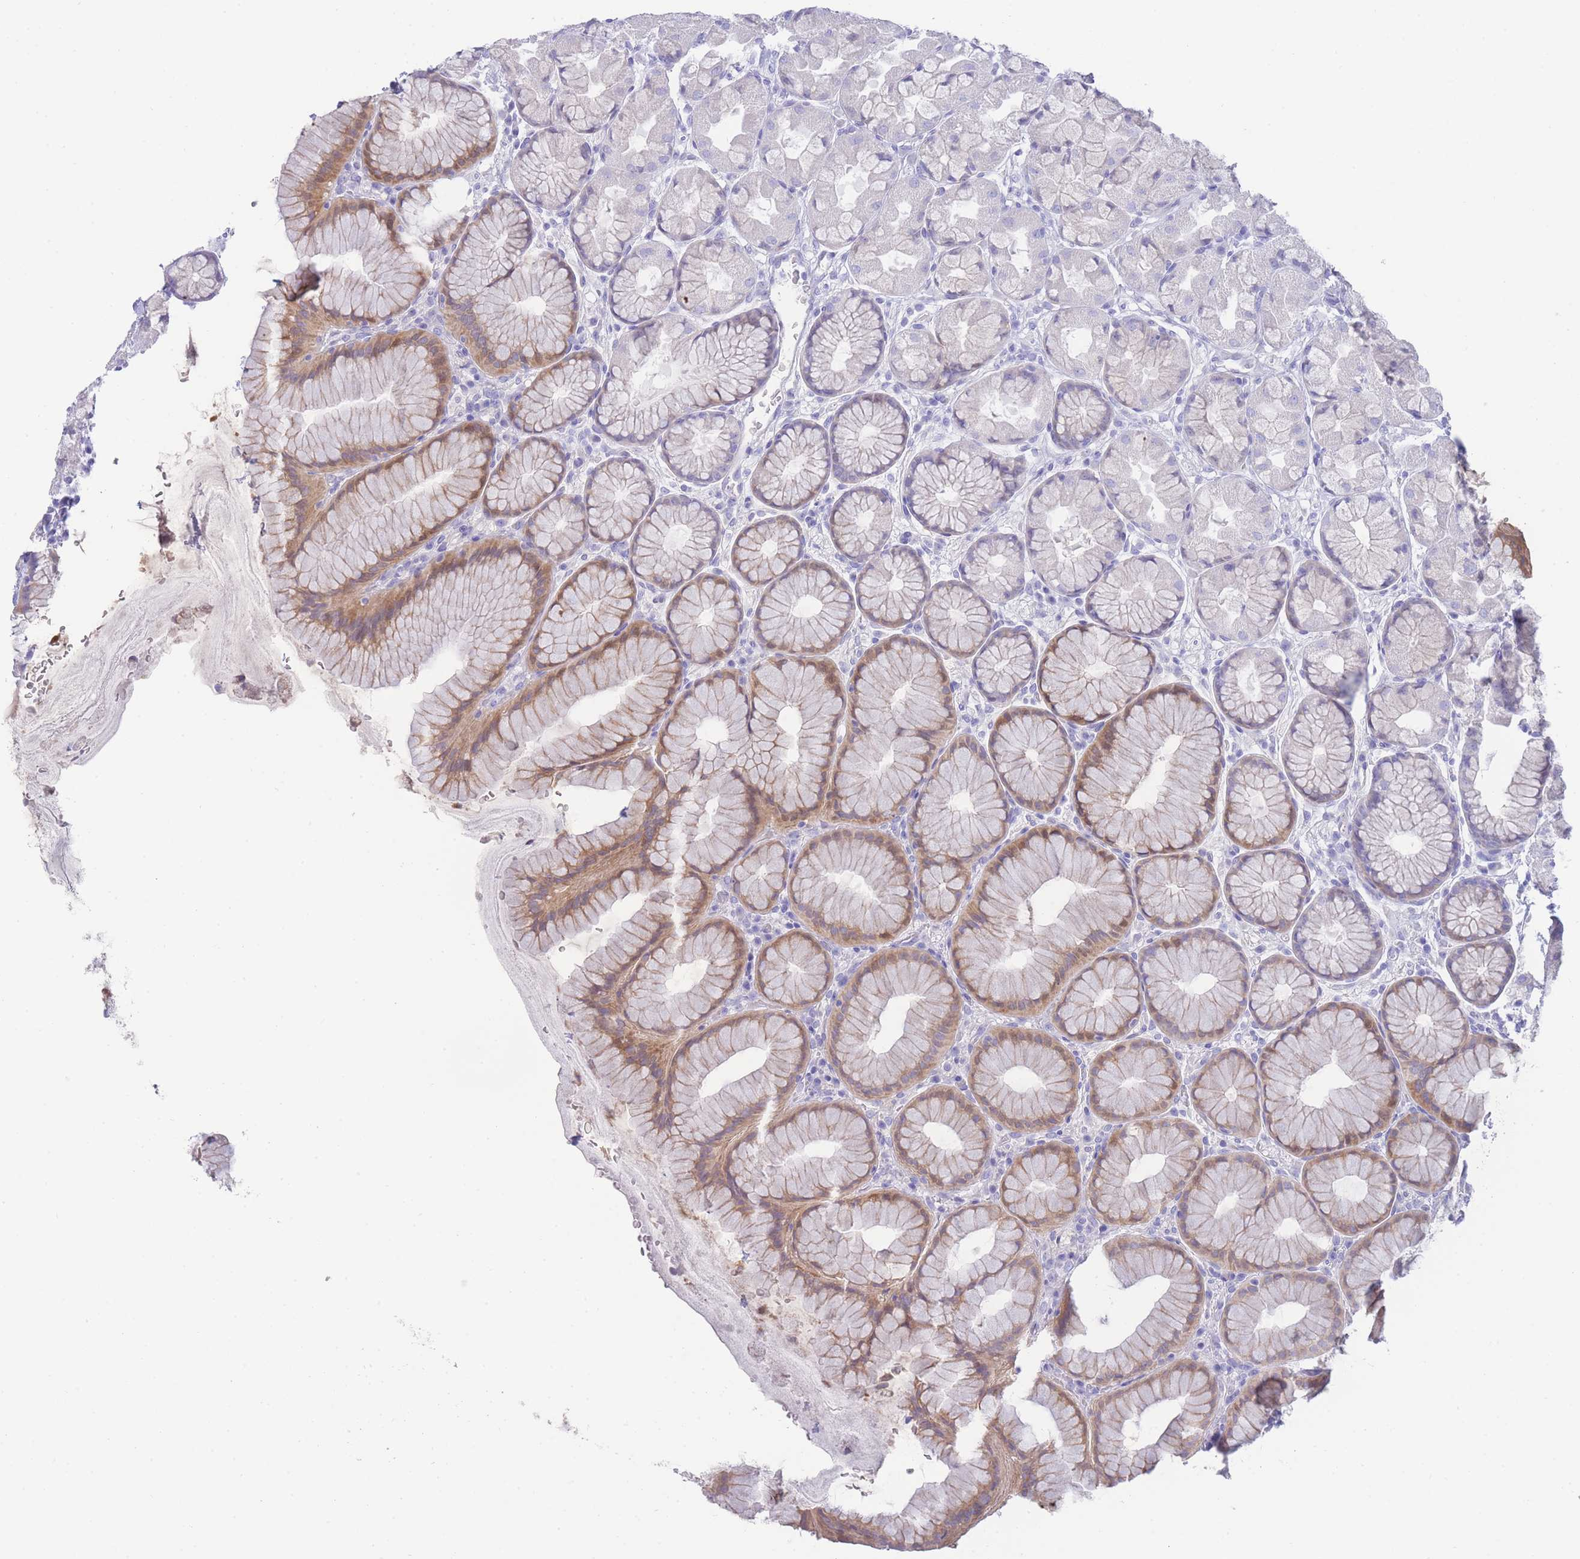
{"staining": {"intensity": "moderate", "quantity": "<25%", "location": "cytoplasmic/membranous"}, "tissue": "stomach", "cell_type": "Glandular cells", "image_type": "normal", "snomed": [{"axis": "morphology", "description": "Normal tissue, NOS"}, {"axis": "topography", "description": "Stomach"}], "caption": "DAB (3,3'-diaminobenzidine) immunohistochemical staining of unremarkable human stomach reveals moderate cytoplasmic/membranous protein staining in about <25% of glandular cells. (DAB IHC with brightfield microscopy, high magnification).", "gene": "LRRC37A2", "patient": {"sex": "male", "age": 57}}